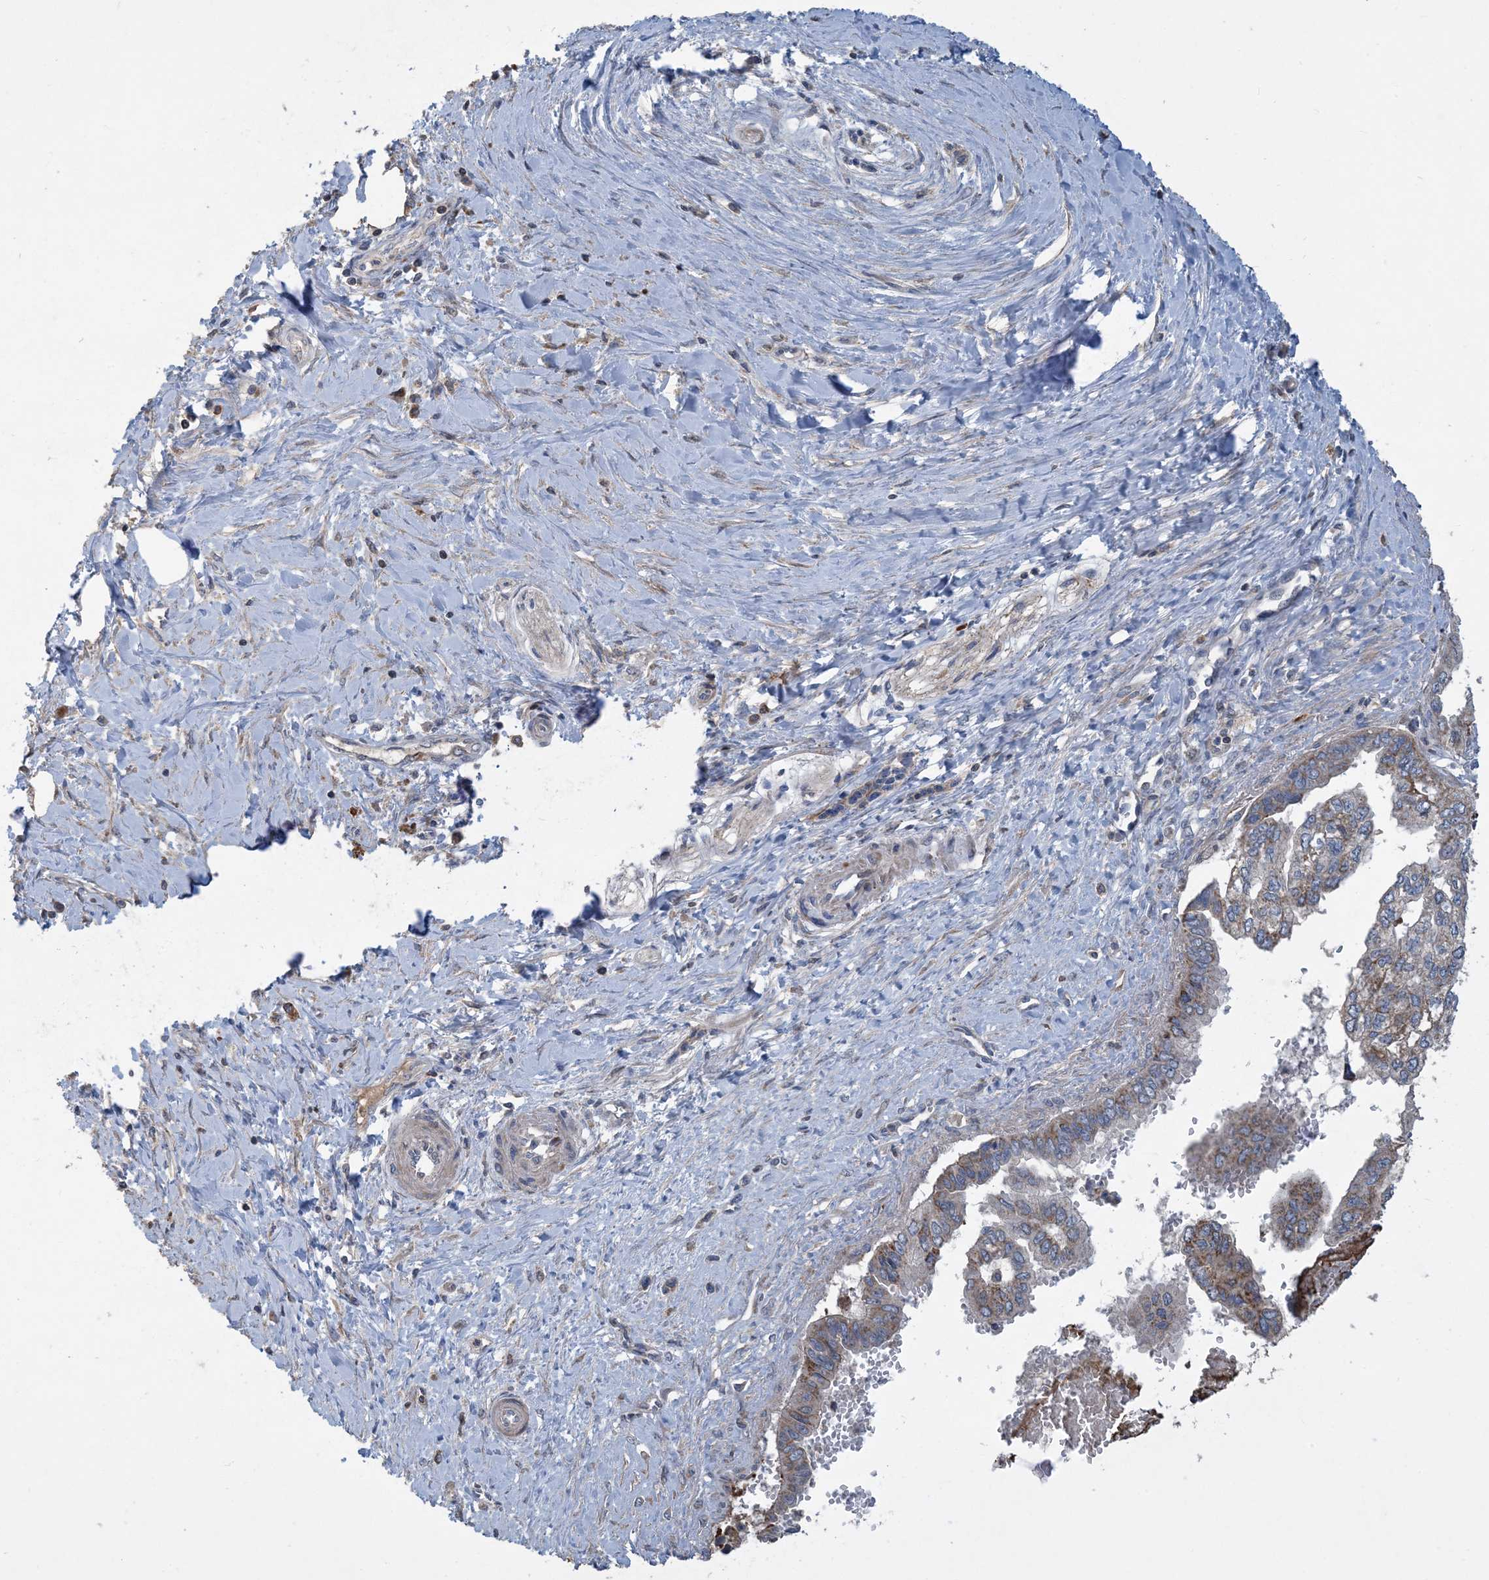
{"staining": {"intensity": "moderate", "quantity": "<25%", "location": "cytoplasmic/membranous"}, "tissue": "pancreatic cancer", "cell_type": "Tumor cells", "image_type": "cancer", "snomed": [{"axis": "morphology", "description": "Adenocarcinoma, NOS"}, {"axis": "topography", "description": "Pancreas"}], "caption": "This is a micrograph of immunohistochemistry staining of adenocarcinoma (pancreatic), which shows moderate staining in the cytoplasmic/membranous of tumor cells.", "gene": "ECHDC1", "patient": {"sex": "male", "age": 51}}